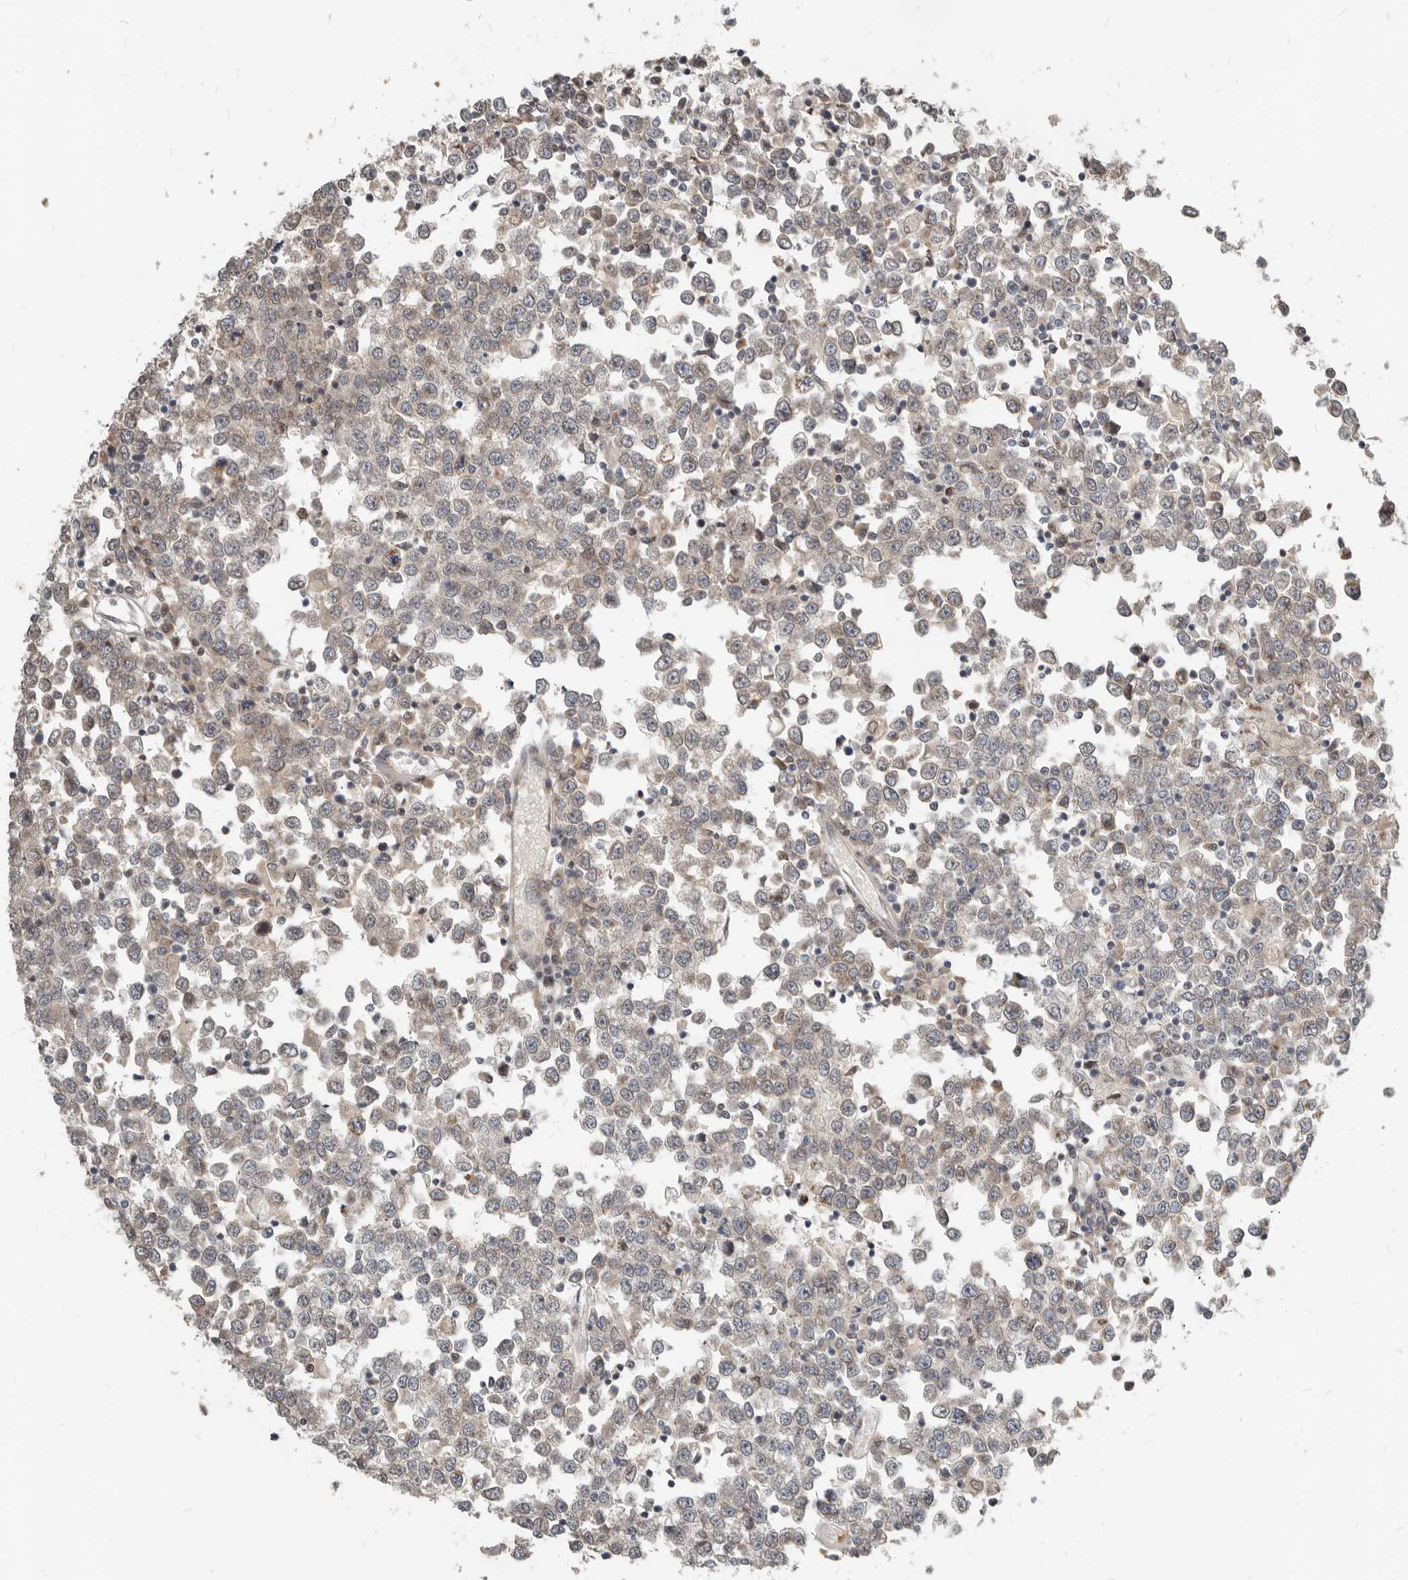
{"staining": {"intensity": "negative", "quantity": "none", "location": "none"}, "tissue": "testis cancer", "cell_type": "Tumor cells", "image_type": "cancer", "snomed": [{"axis": "morphology", "description": "Seminoma, NOS"}, {"axis": "topography", "description": "Testis"}], "caption": "The histopathology image demonstrates no staining of tumor cells in seminoma (testis). (DAB (3,3'-diaminobenzidine) immunohistochemistry (IHC) visualized using brightfield microscopy, high magnification).", "gene": "NPY4R", "patient": {"sex": "male", "age": 65}}